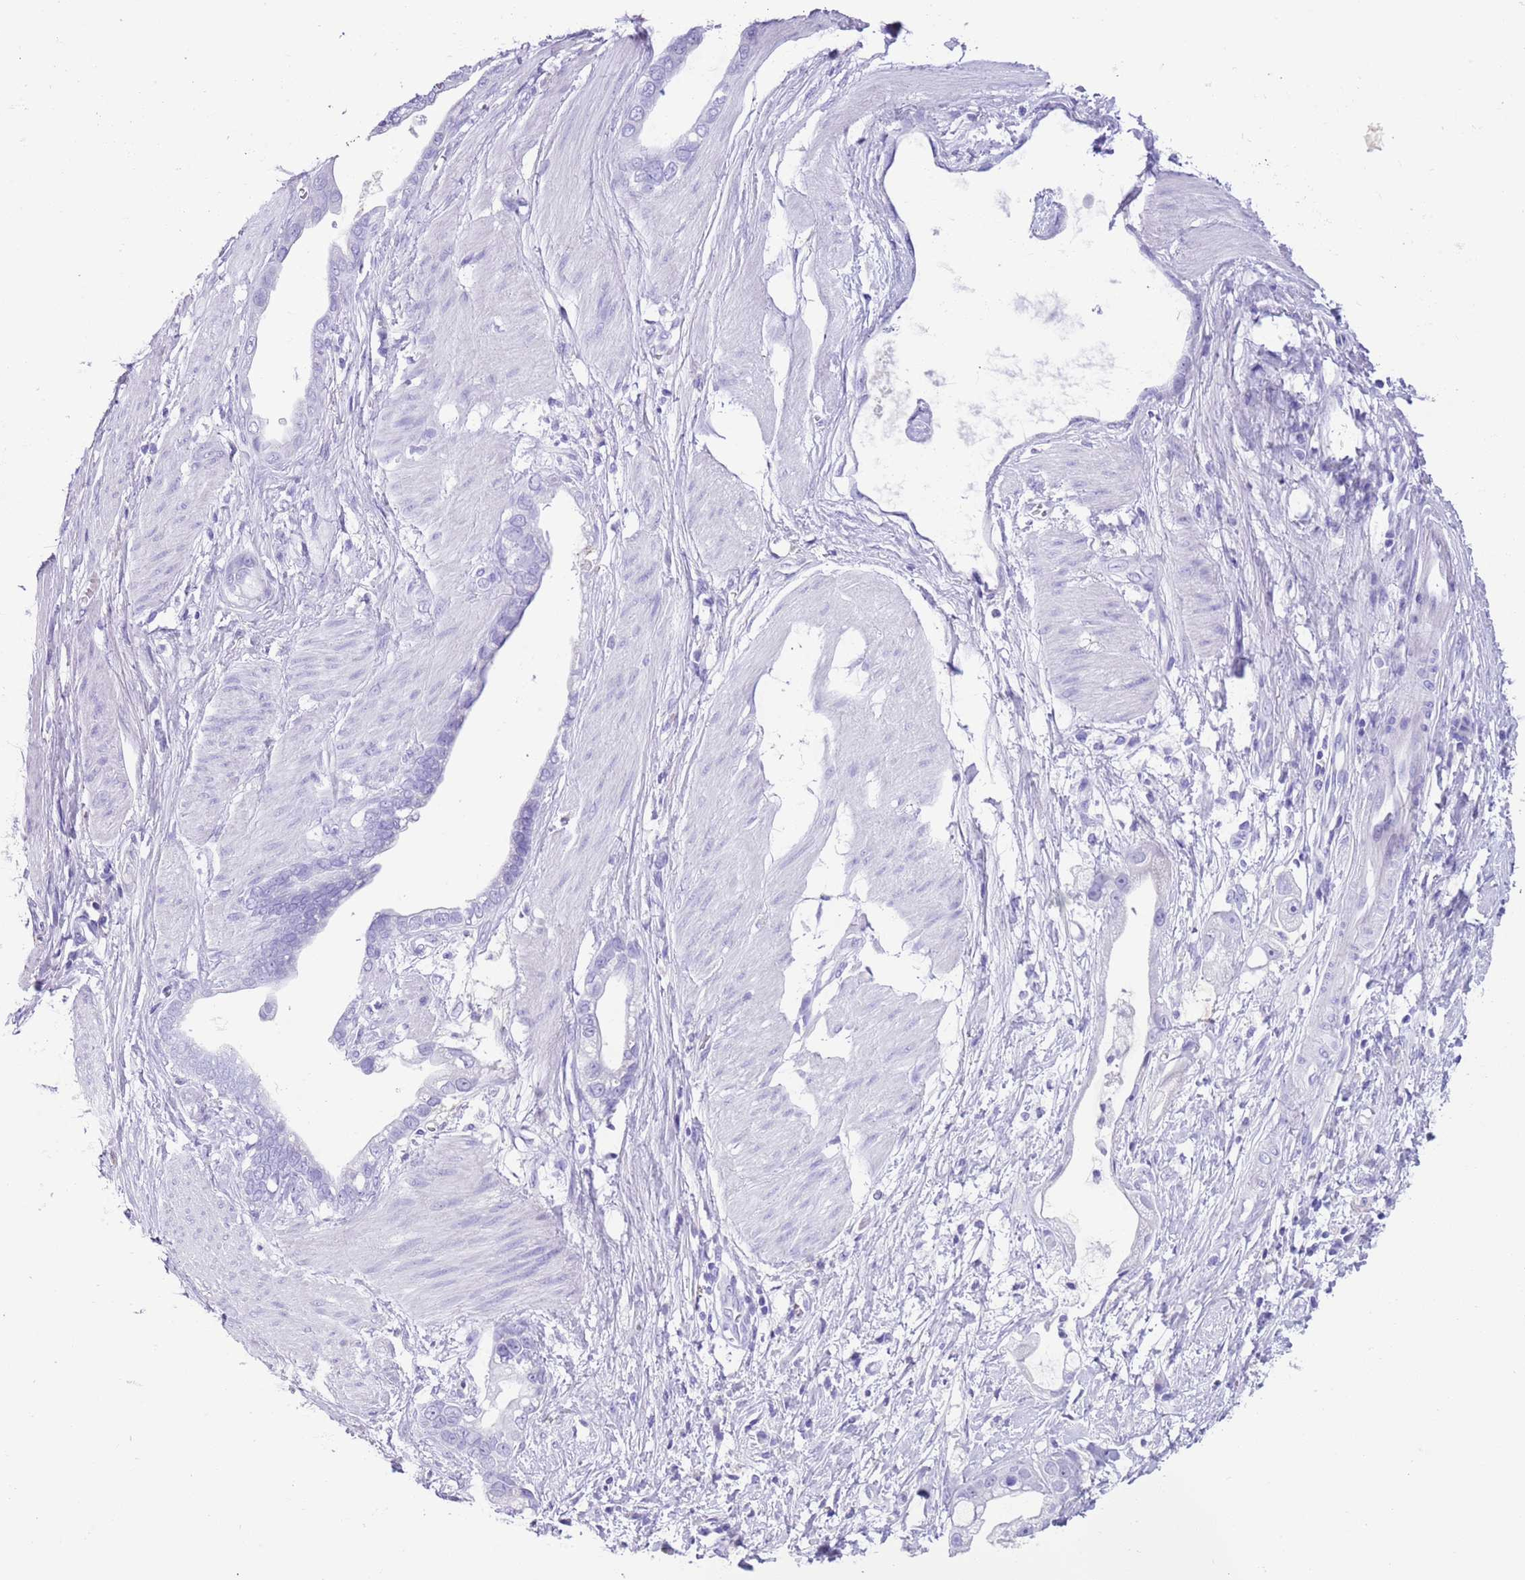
{"staining": {"intensity": "negative", "quantity": "none", "location": "none"}, "tissue": "stomach cancer", "cell_type": "Tumor cells", "image_type": "cancer", "snomed": [{"axis": "morphology", "description": "Adenocarcinoma, NOS"}, {"axis": "topography", "description": "Stomach"}], "caption": "Tumor cells show no significant expression in adenocarcinoma (stomach).", "gene": "TBC1D10B", "patient": {"sex": "male", "age": 55}}